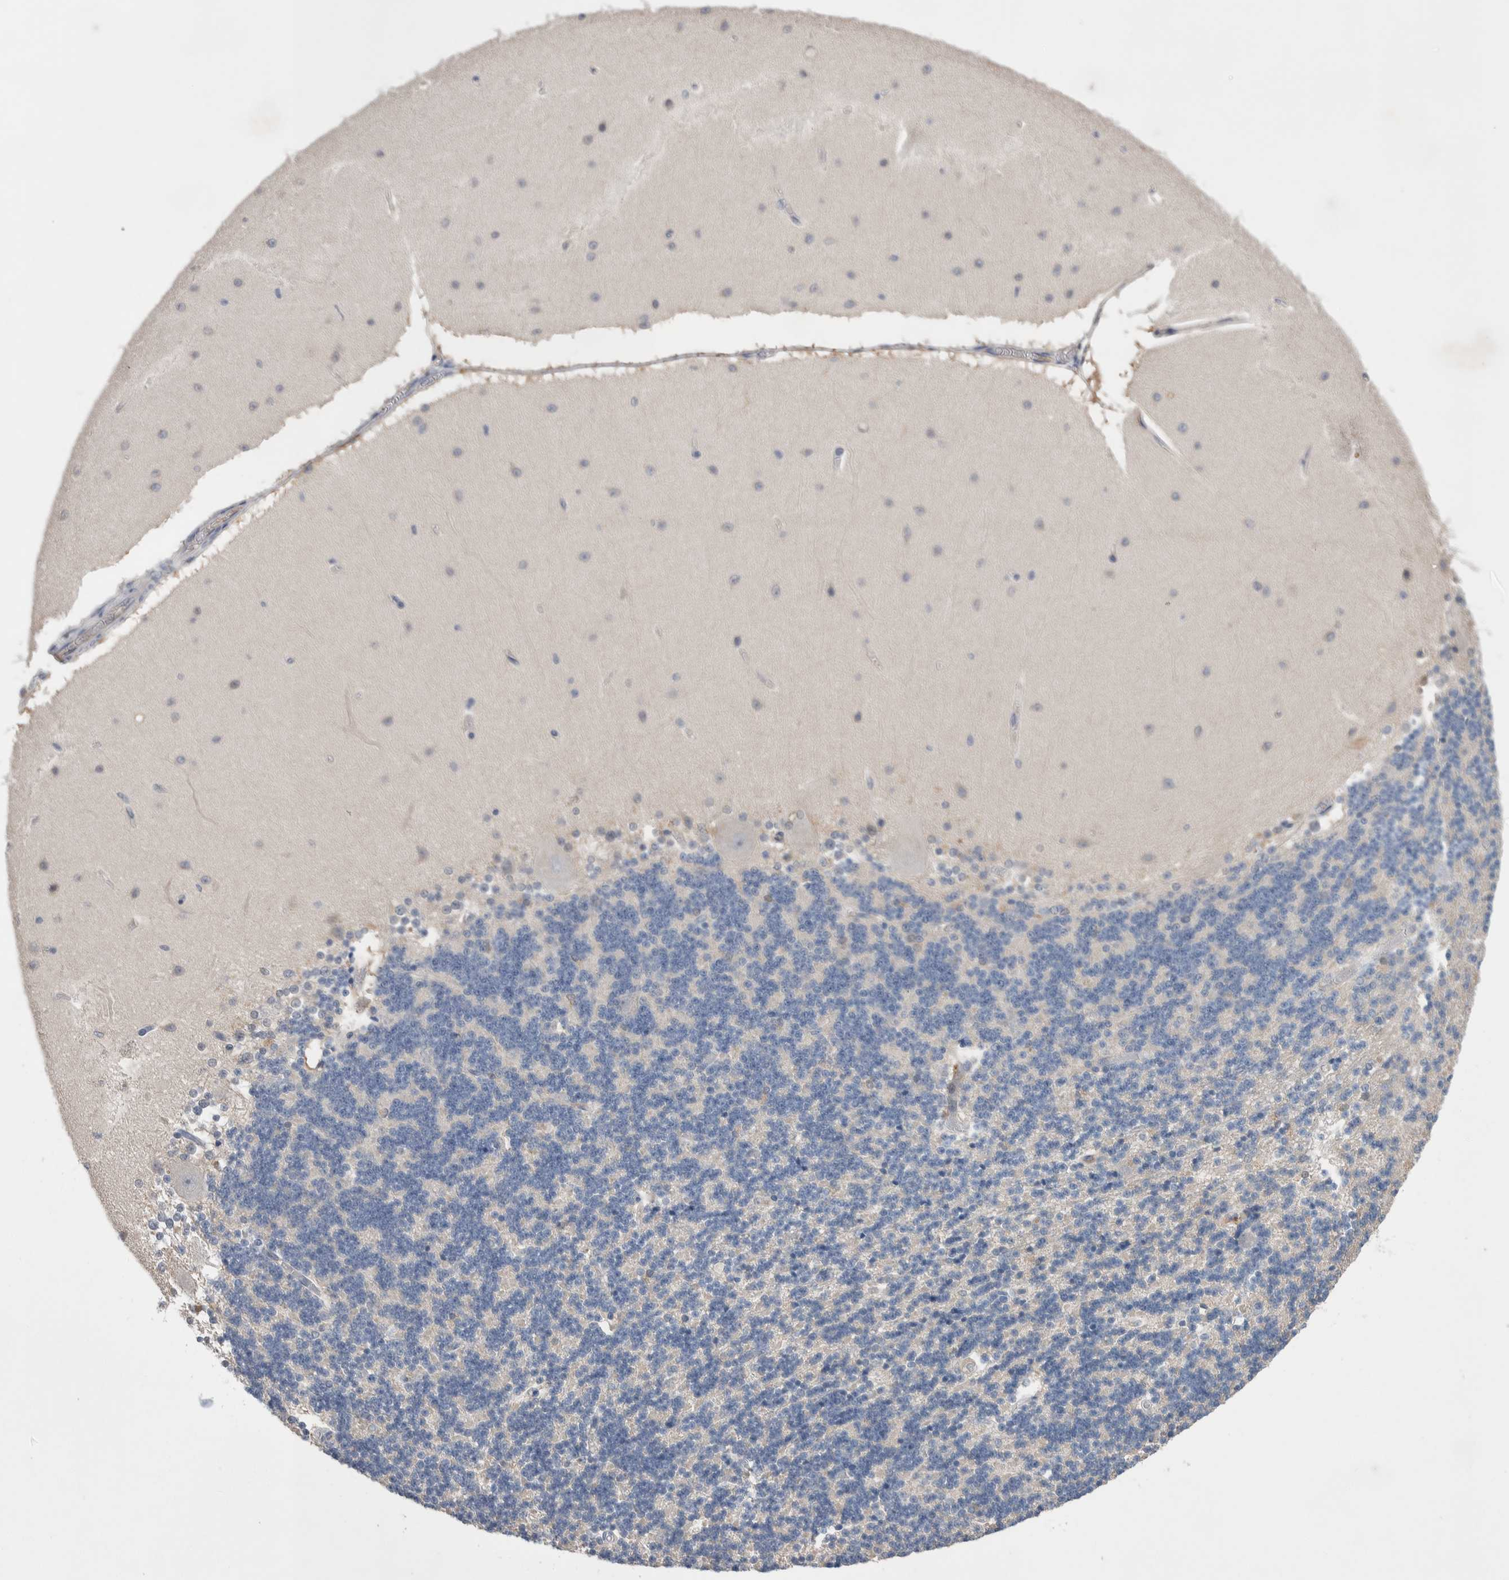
{"staining": {"intensity": "negative", "quantity": "none", "location": "none"}, "tissue": "cerebellum", "cell_type": "Cells in granular layer", "image_type": "normal", "snomed": [{"axis": "morphology", "description": "Normal tissue, NOS"}, {"axis": "topography", "description": "Cerebellum"}], "caption": "Cells in granular layer are negative for protein expression in benign human cerebellum. (DAB immunohistochemistry (IHC), high magnification).", "gene": "CEP131", "patient": {"sex": "female", "age": 54}}